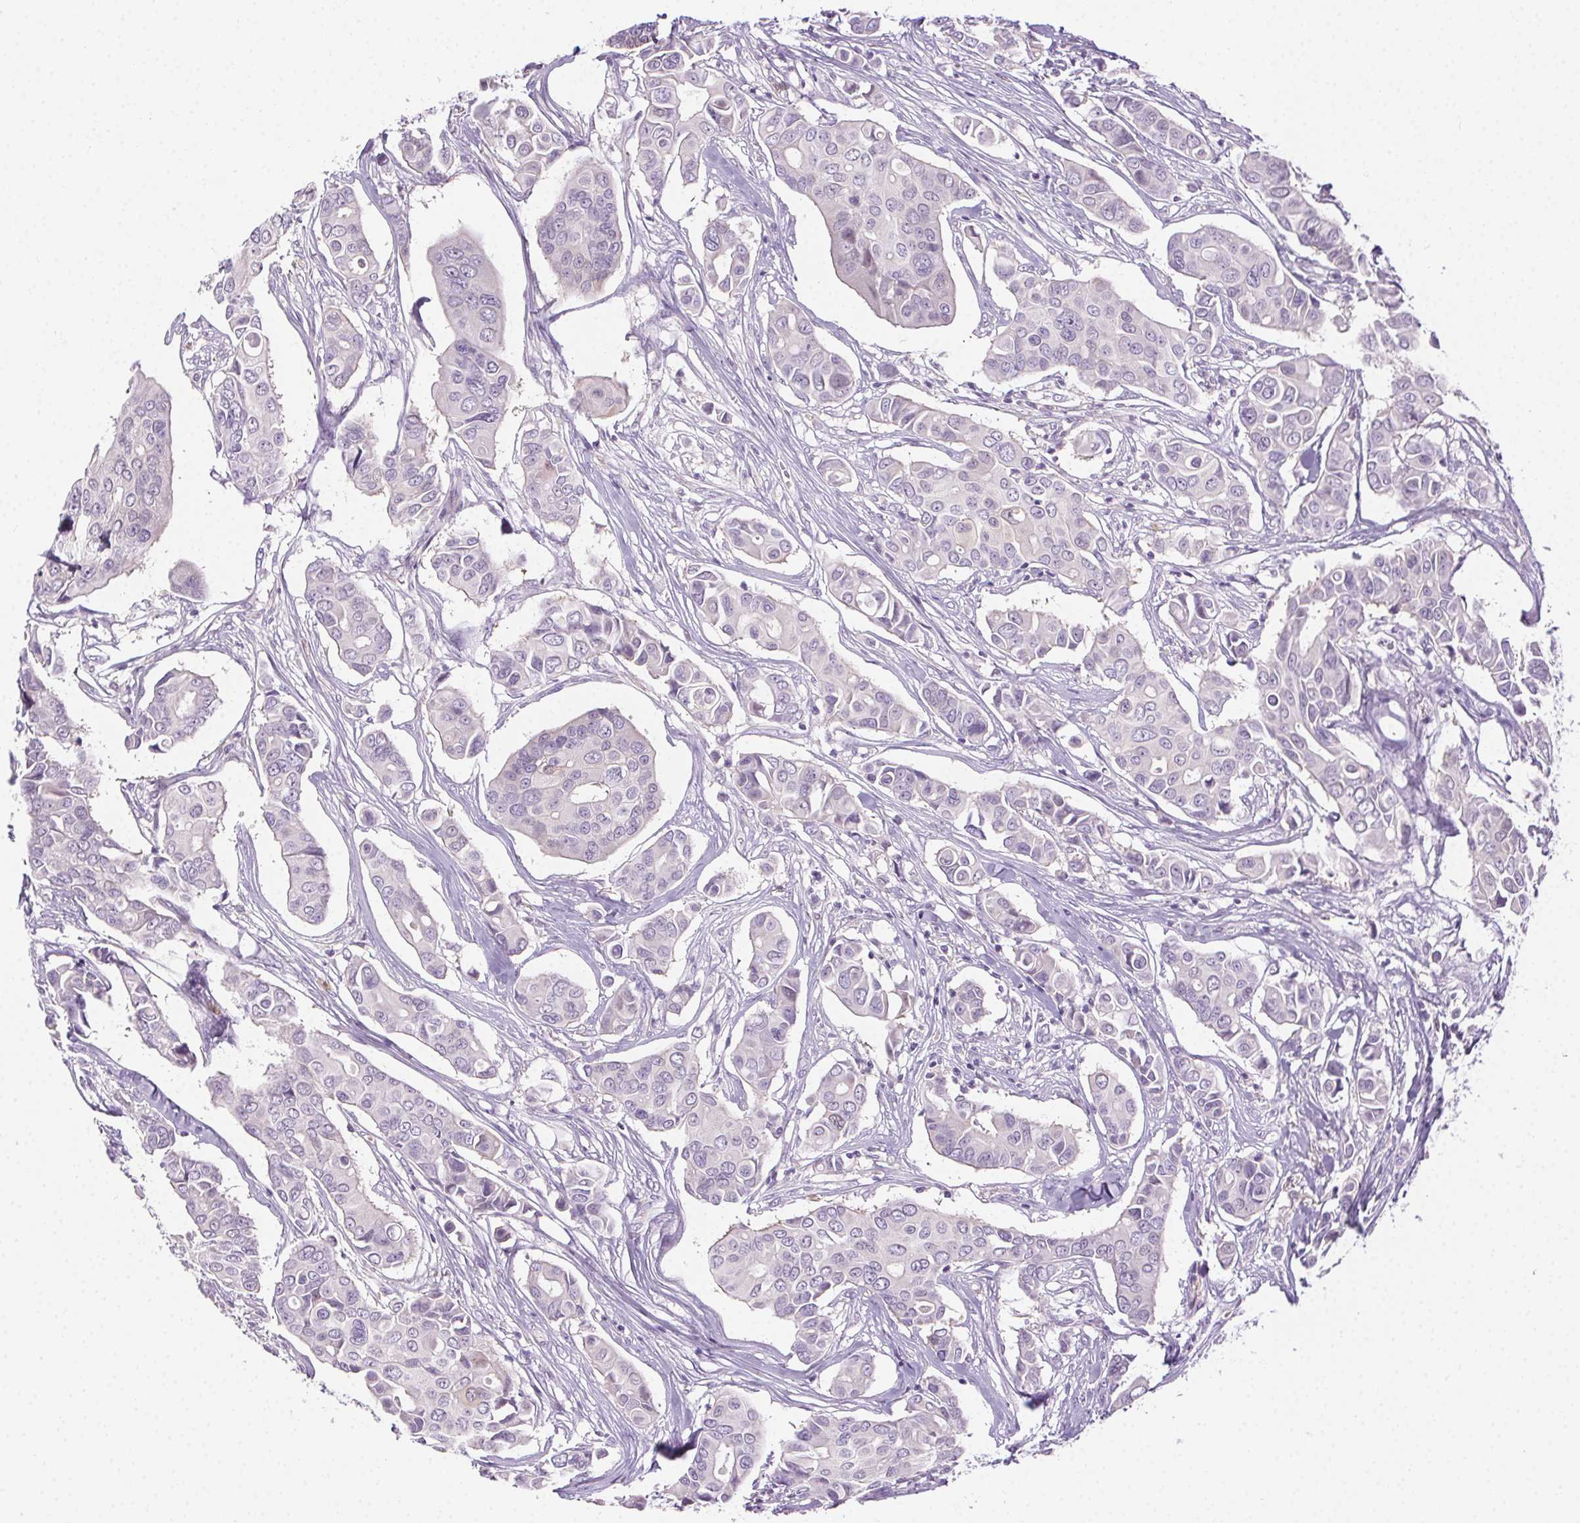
{"staining": {"intensity": "negative", "quantity": "none", "location": "none"}, "tissue": "breast cancer", "cell_type": "Tumor cells", "image_type": "cancer", "snomed": [{"axis": "morphology", "description": "Duct carcinoma"}, {"axis": "topography", "description": "Breast"}], "caption": "DAB immunohistochemical staining of breast cancer (invasive ductal carcinoma) exhibits no significant expression in tumor cells.", "gene": "TMEM45A", "patient": {"sex": "female", "age": 54}}